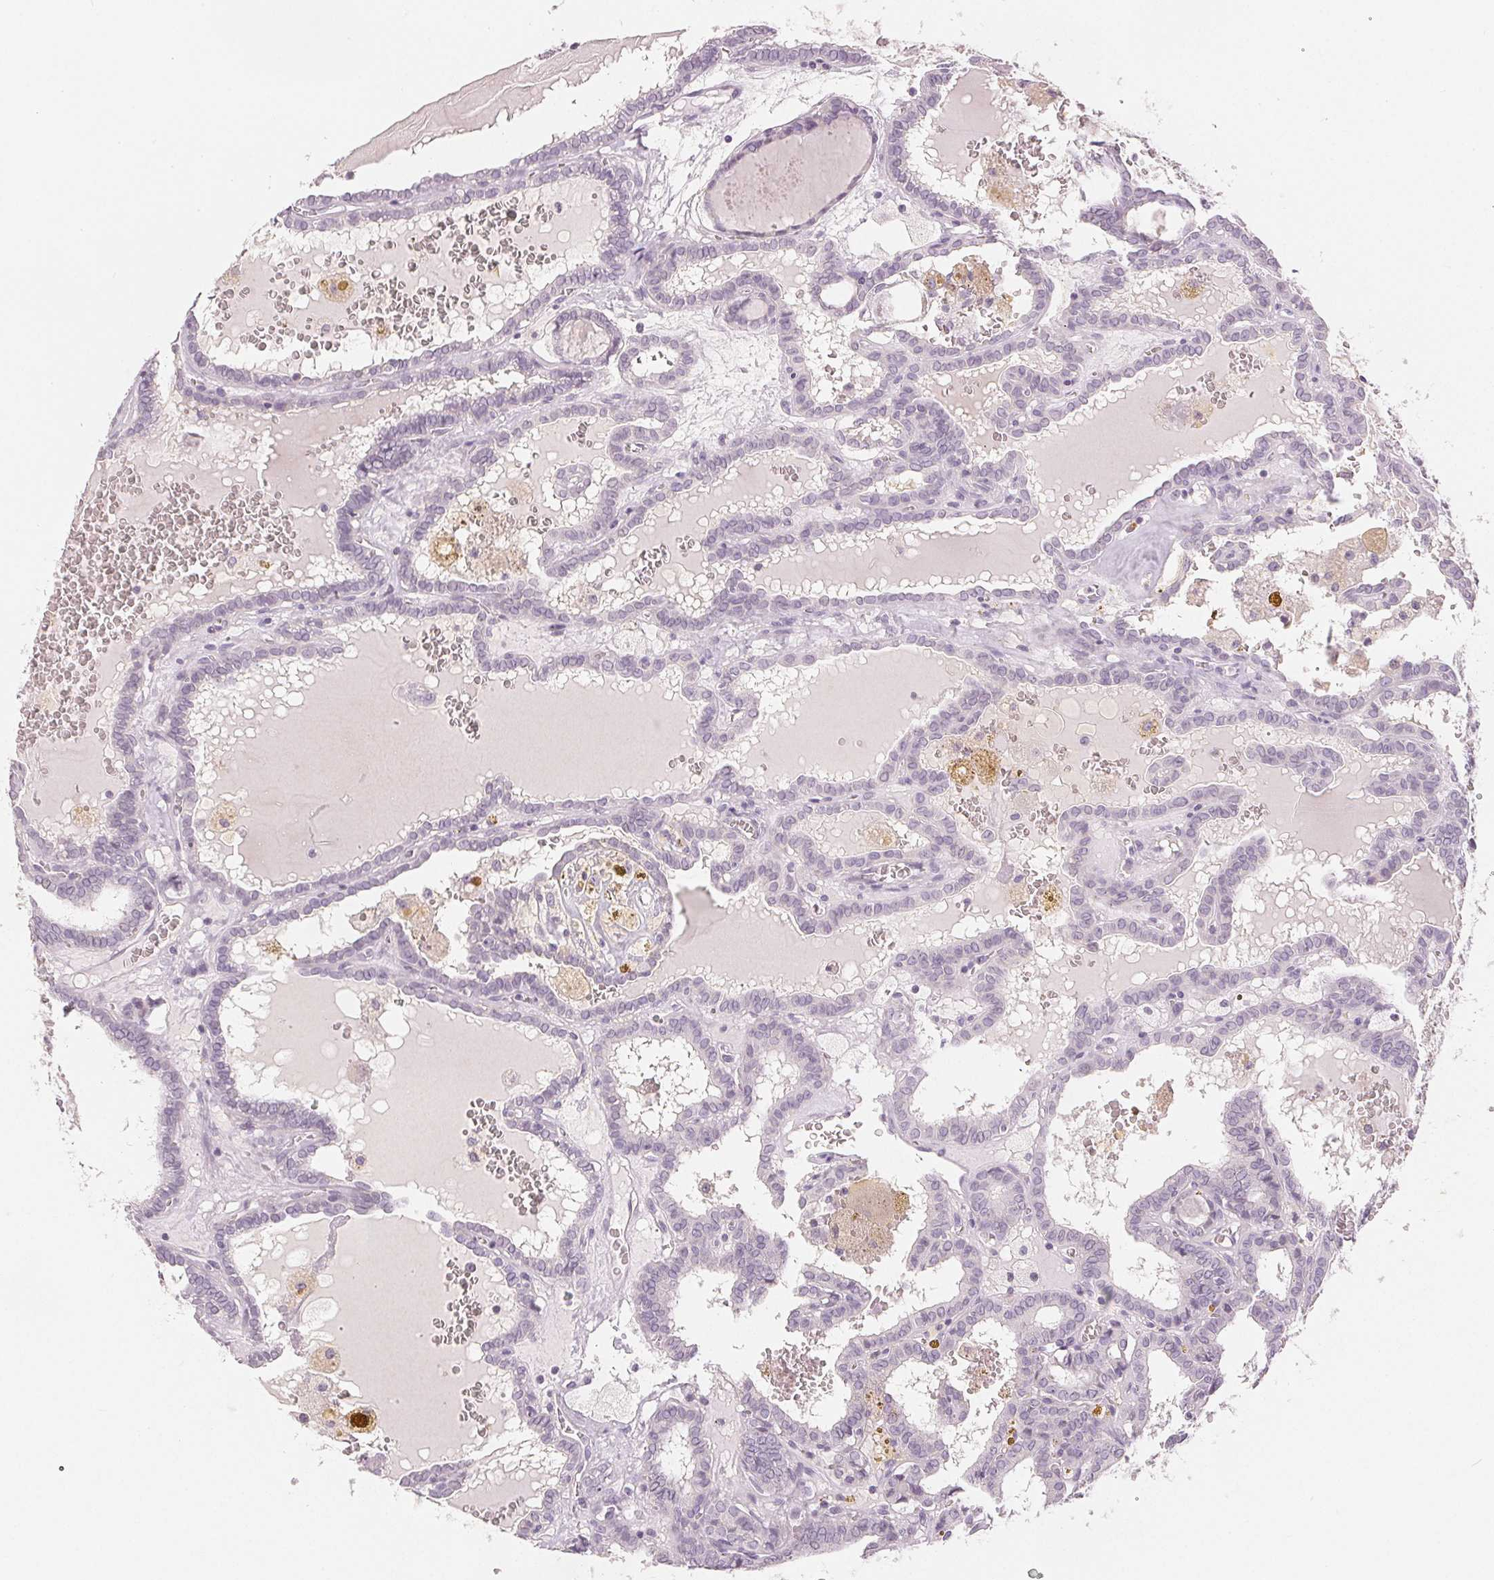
{"staining": {"intensity": "negative", "quantity": "none", "location": "none"}, "tissue": "thyroid cancer", "cell_type": "Tumor cells", "image_type": "cancer", "snomed": [{"axis": "morphology", "description": "Papillary adenocarcinoma, NOS"}, {"axis": "topography", "description": "Thyroid gland"}], "caption": "Image shows no significant protein staining in tumor cells of thyroid cancer (papillary adenocarcinoma).", "gene": "SLC27A5", "patient": {"sex": "female", "age": 39}}